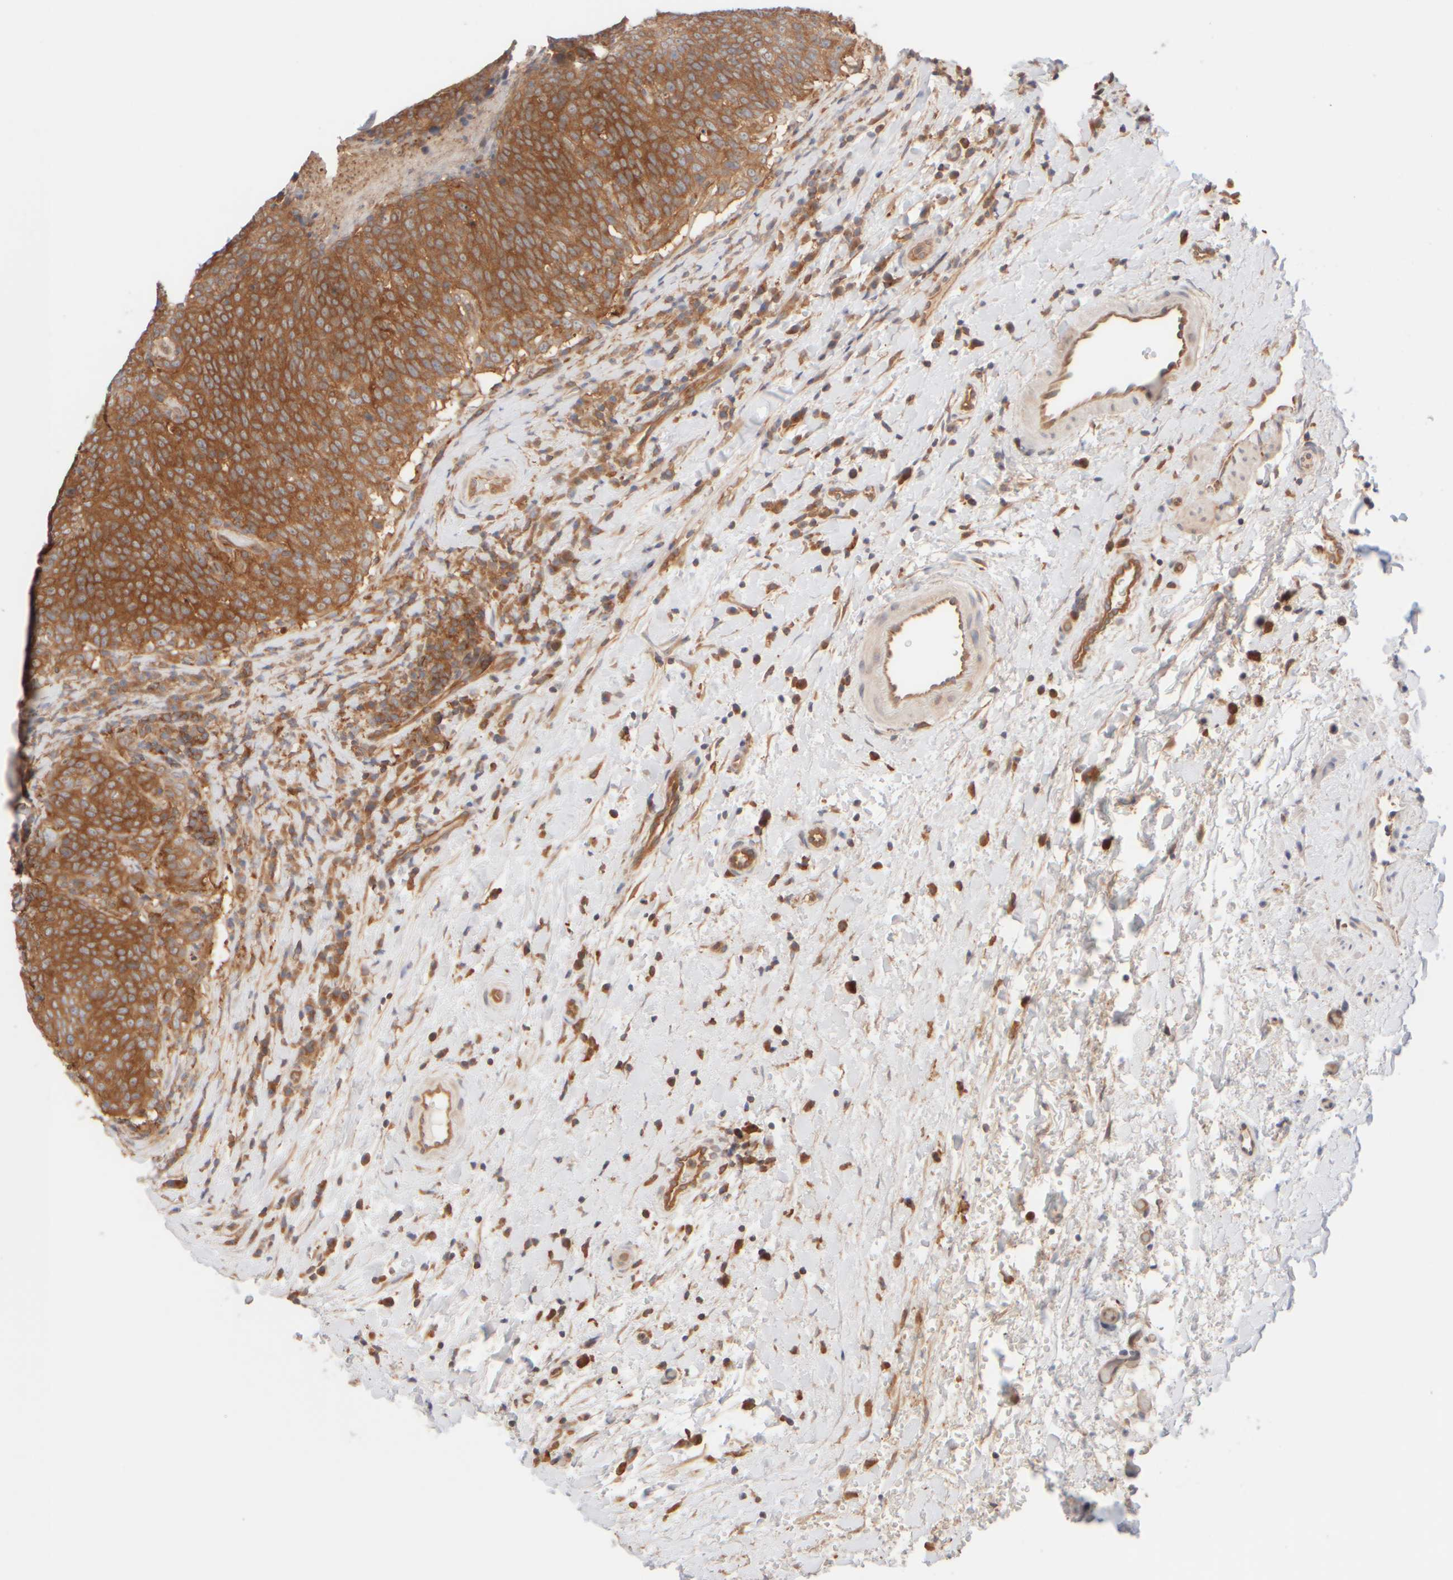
{"staining": {"intensity": "strong", "quantity": ">75%", "location": "cytoplasmic/membranous"}, "tissue": "head and neck cancer", "cell_type": "Tumor cells", "image_type": "cancer", "snomed": [{"axis": "morphology", "description": "Squamous cell carcinoma, NOS"}, {"axis": "morphology", "description": "Squamous cell carcinoma, metastatic, NOS"}, {"axis": "topography", "description": "Lymph node"}, {"axis": "topography", "description": "Head-Neck"}], "caption": "Tumor cells reveal high levels of strong cytoplasmic/membranous staining in approximately >75% of cells in human head and neck metastatic squamous cell carcinoma.", "gene": "RABEP1", "patient": {"sex": "male", "age": 62}}